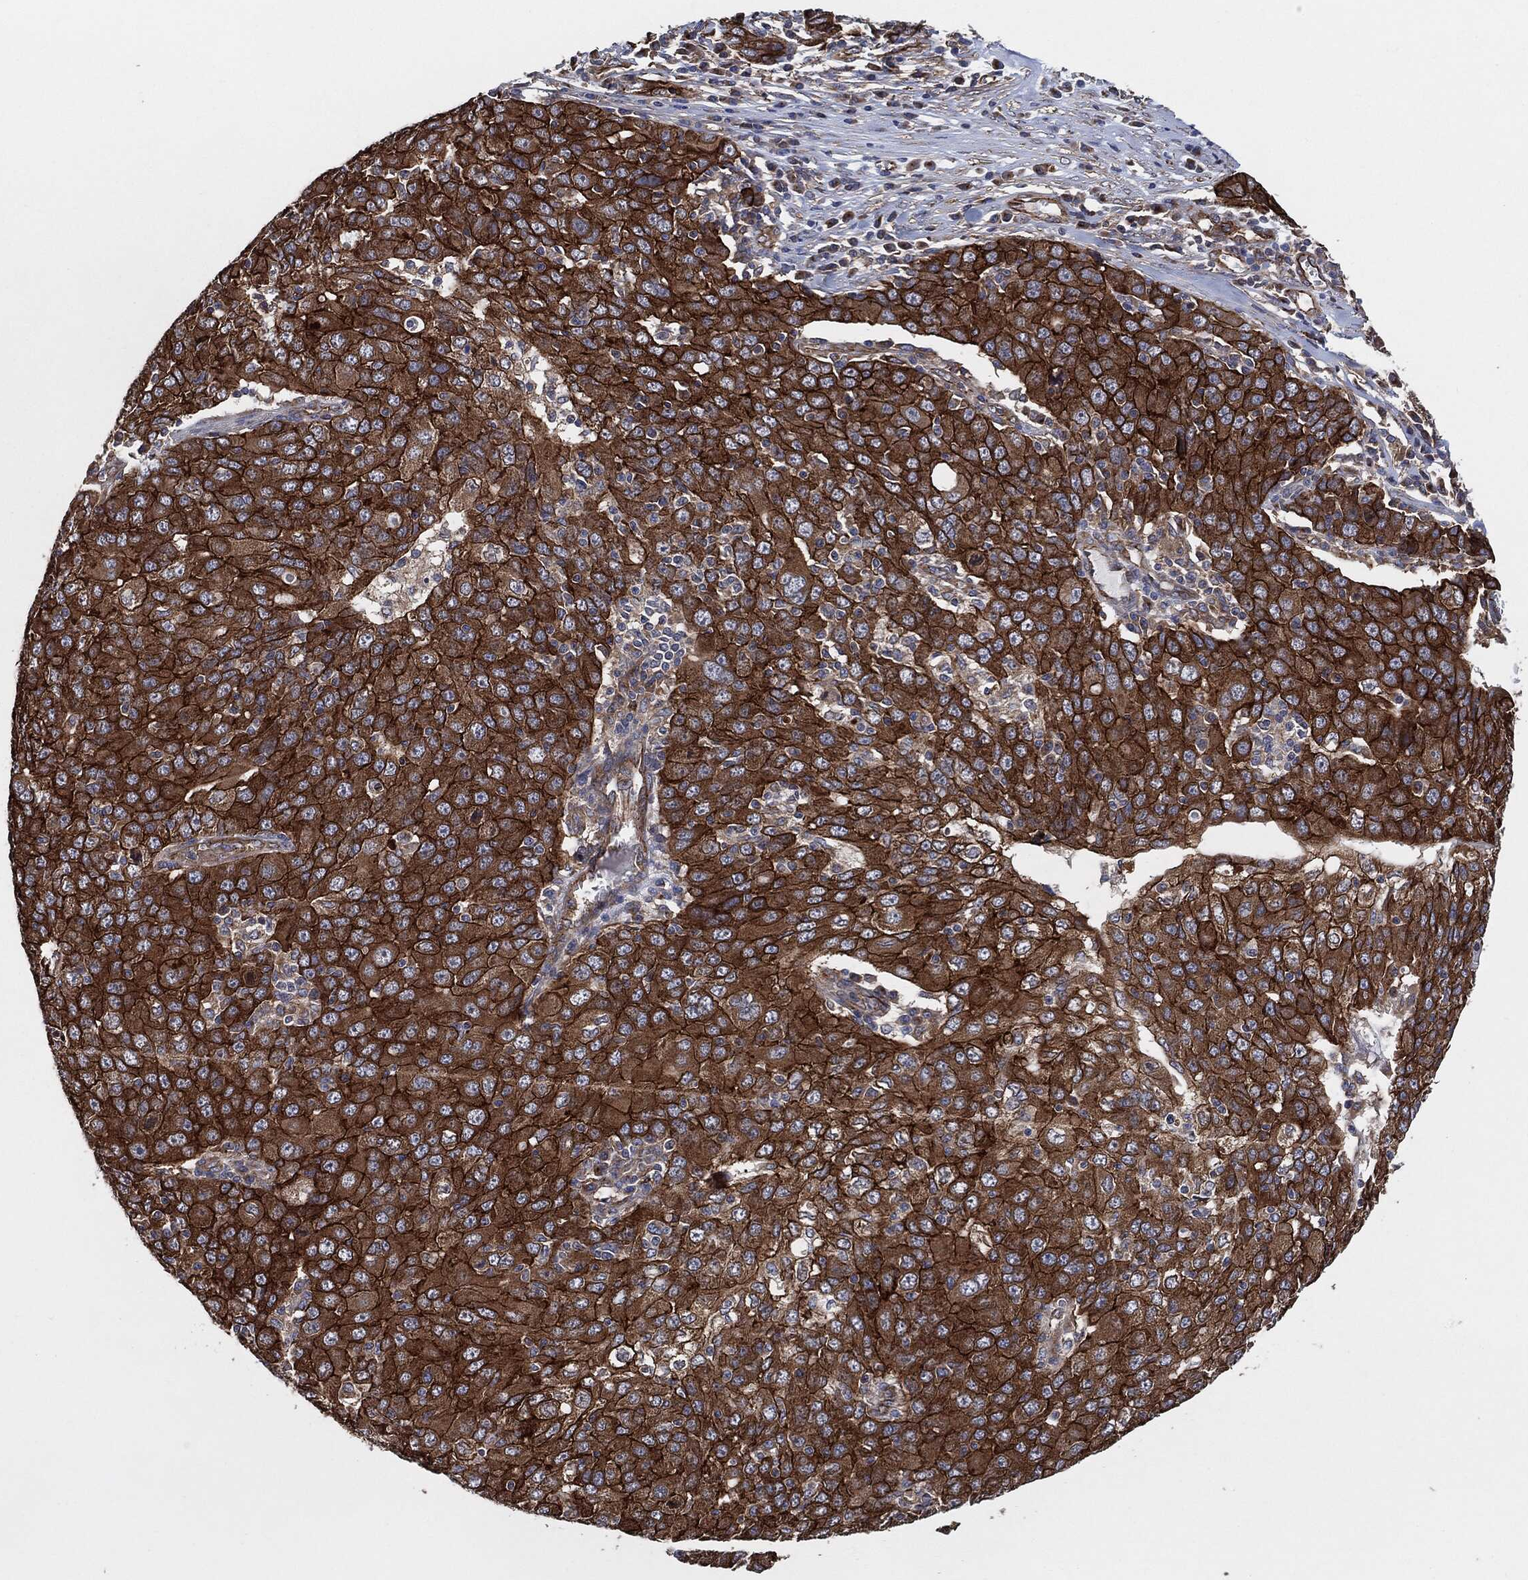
{"staining": {"intensity": "strong", "quantity": ">75%", "location": "cytoplasmic/membranous"}, "tissue": "ovarian cancer", "cell_type": "Tumor cells", "image_type": "cancer", "snomed": [{"axis": "morphology", "description": "Carcinoma, endometroid"}, {"axis": "topography", "description": "Ovary"}], "caption": "Tumor cells reveal high levels of strong cytoplasmic/membranous staining in approximately >75% of cells in ovarian cancer (endometroid carcinoma).", "gene": "CTNNA1", "patient": {"sex": "female", "age": 50}}